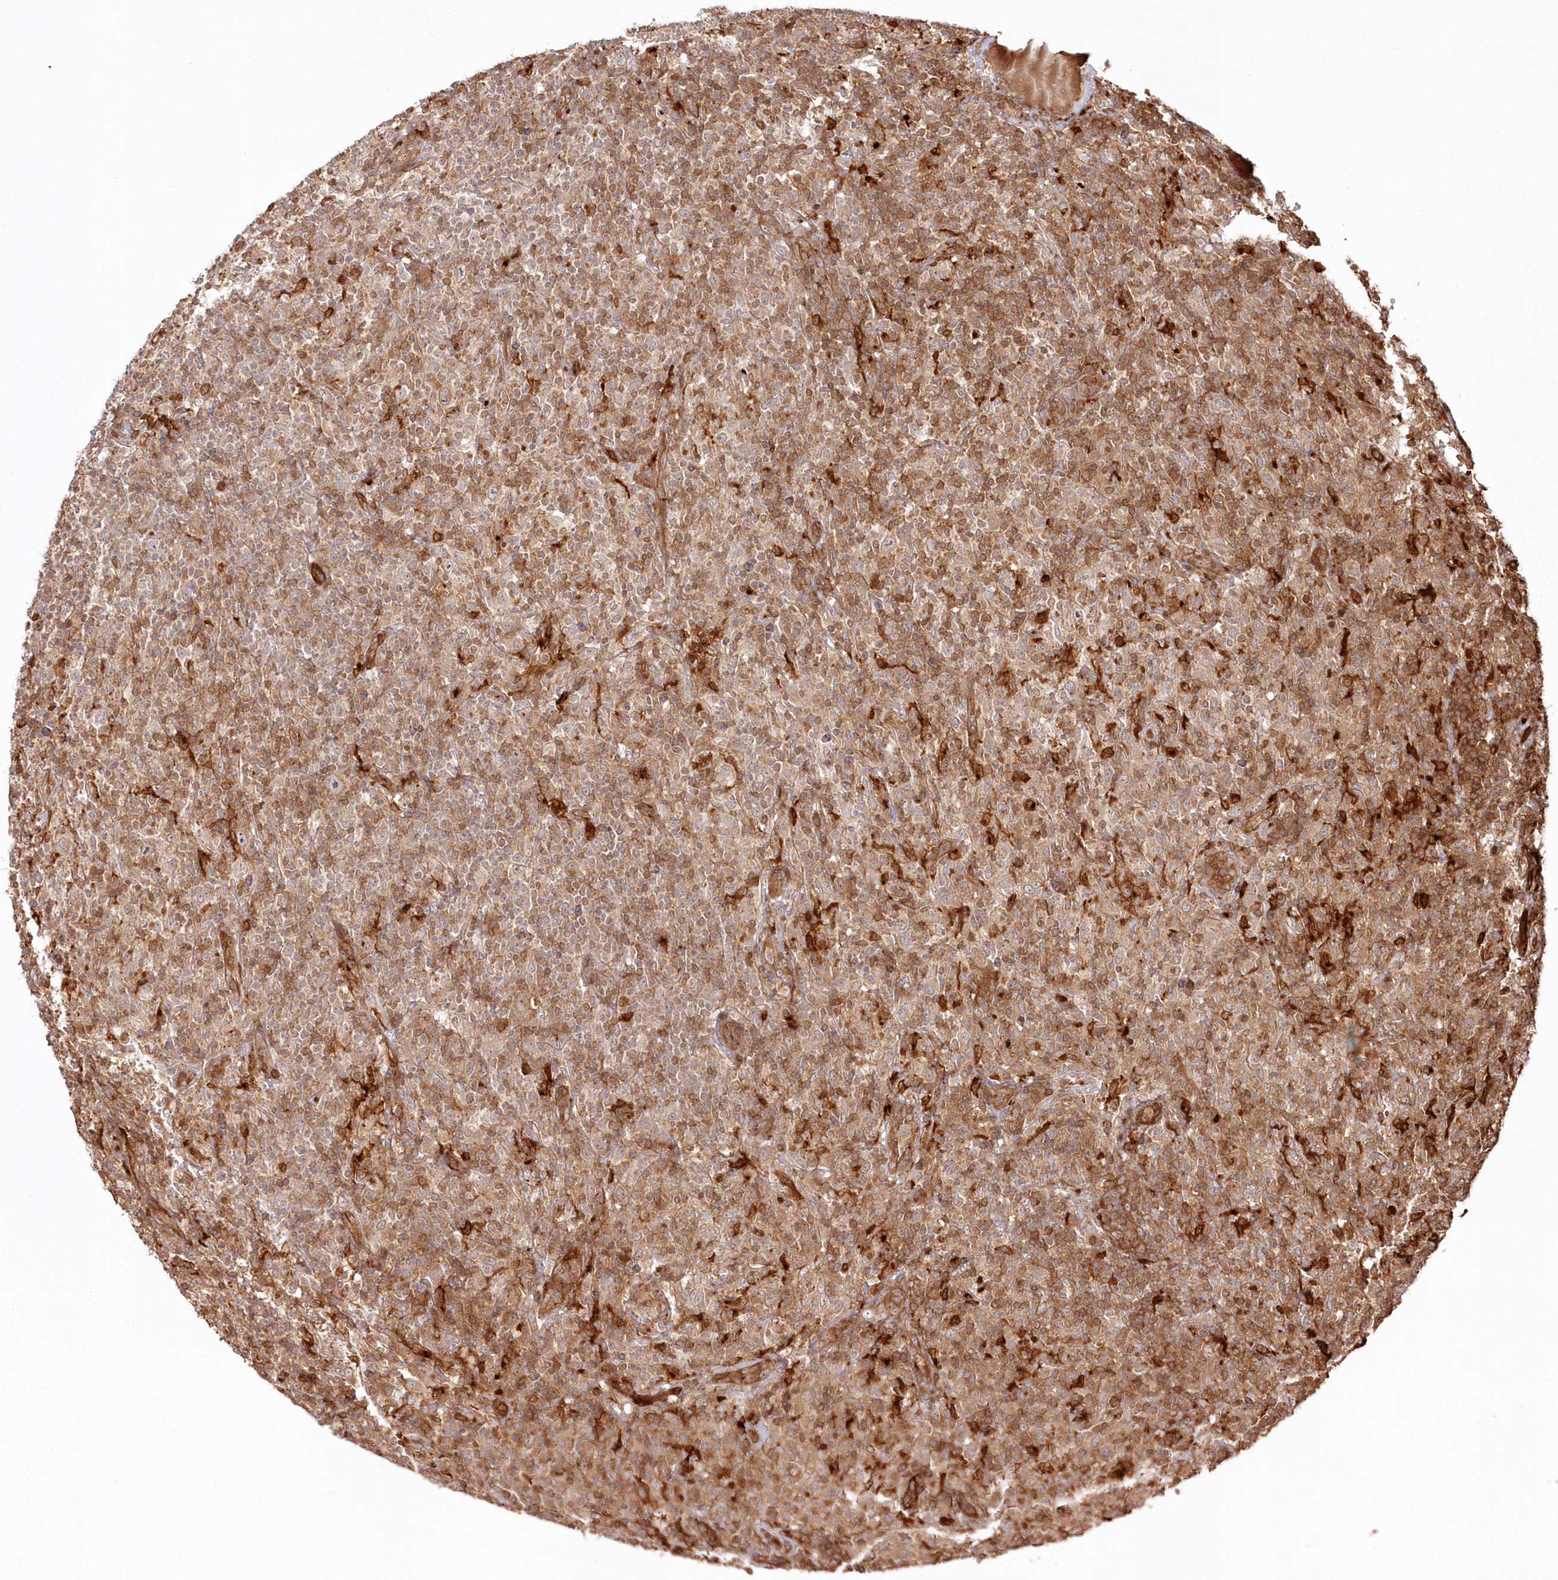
{"staining": {"intensity": "weak", "quantity": ">75%", "location": "cytoplasmic/membranous"}, "tissue": "lymphoma", "cell_type": "Tumor cells", "image_type": "cancer", "snomed": [{"axis": "morphology", "description": "Hodgkin's disease, NOS"}, {"axis": "topography", "description": "Lymph node"}], "caption": "Protein staining by immunohistochemistry exhibits weak cytoplasmic/membranous expression in approximately >75% of tumor cells in Hodgkin's disease.", "gene": "RGCC", "patient": {"sex": "male", "age": 70}}